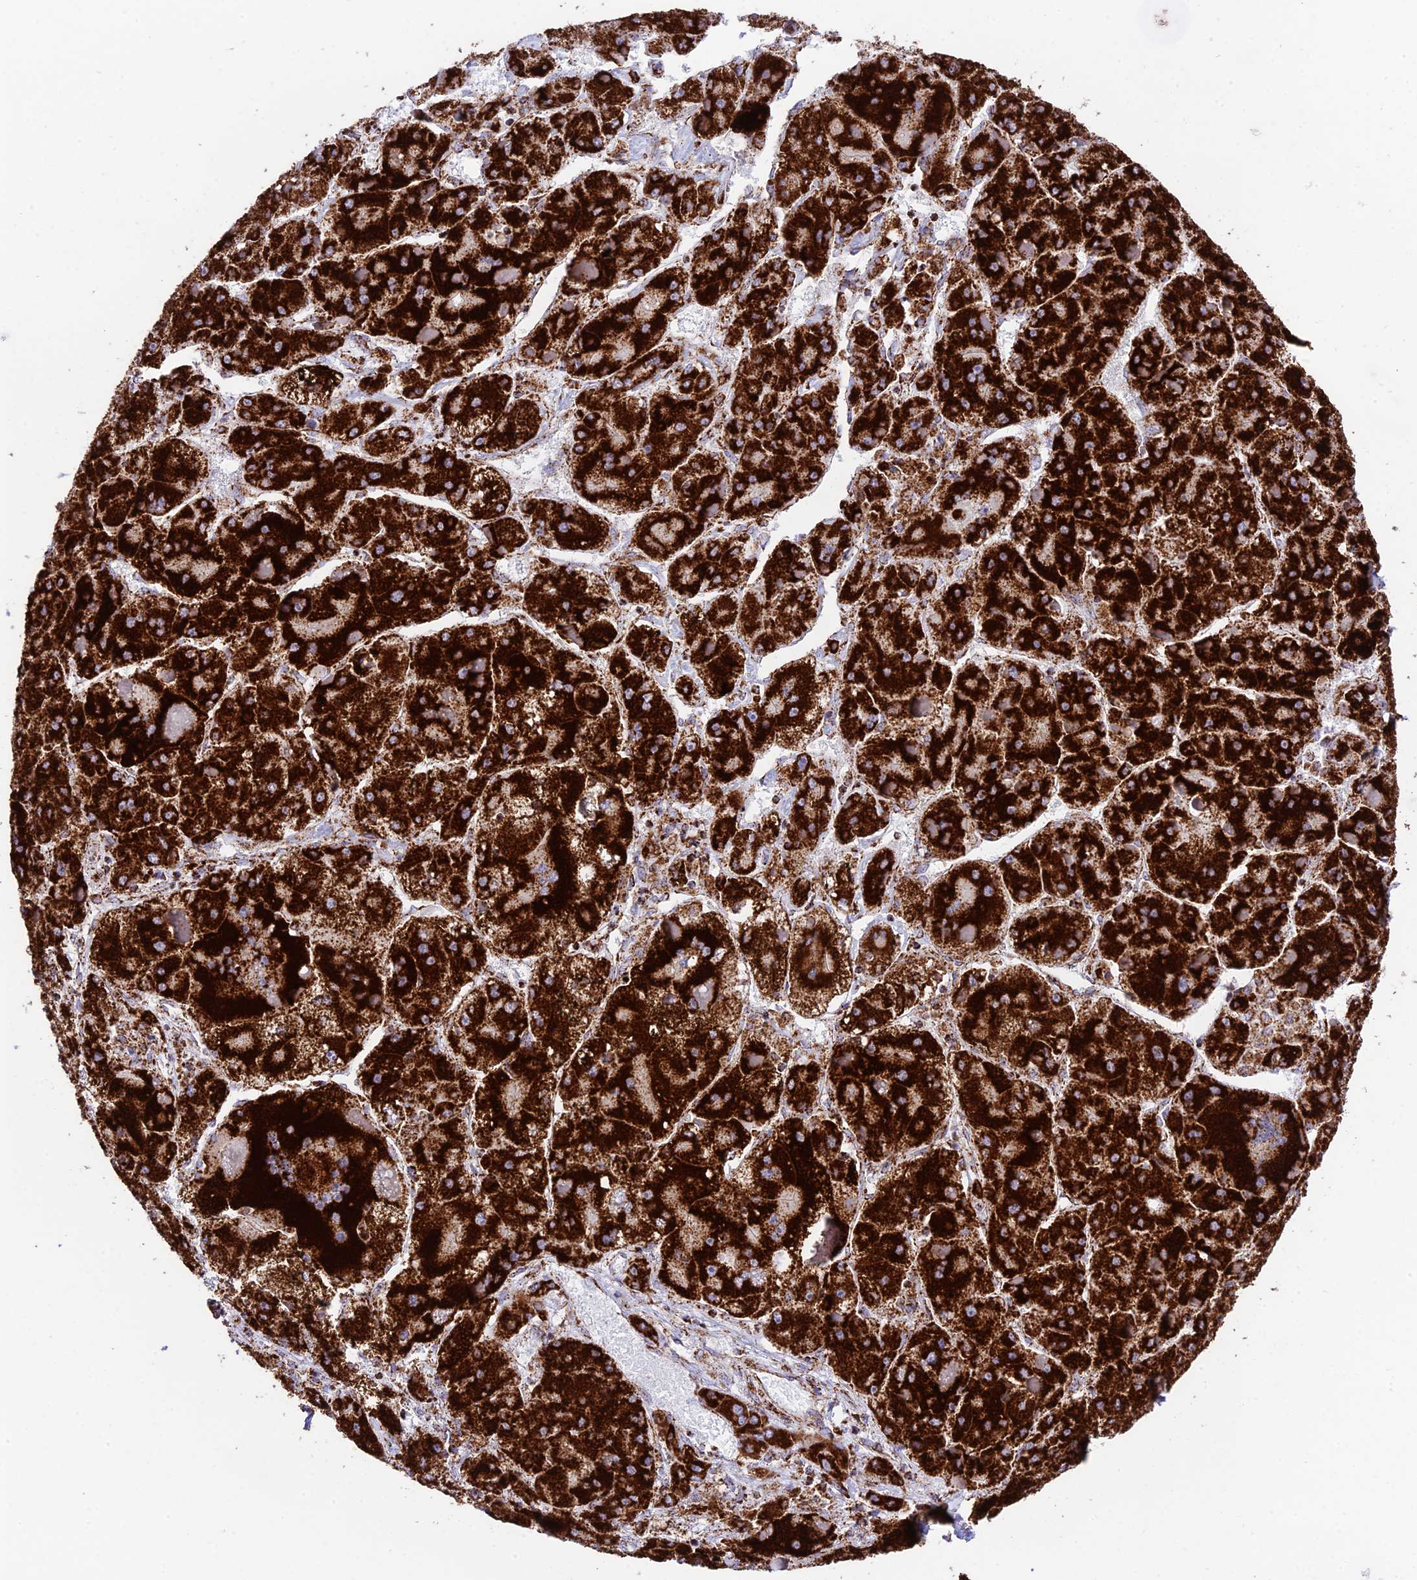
{"staining": {"intensity": "strong", "quantity": ">75%", "location": "cytoplasmic/membranous"}, "tissue": "liver cancer", "cell_type": "Tumor cells", "image_type": "cancer", "snomed": [{"axis": "morphology", "description": "Carcinoma, Hepatocellular, NOS"}, {"axis": "topography", "description": "Liver"}], "caption": "Brown immunohistochemical staining in human hepatocellular carcinoma (liver) shows strong cytoplasmic/membranous staining in about >75% of tumor cells.", "gene": "CHCHD3", "patient": {"sex": "female", "age": 73}}